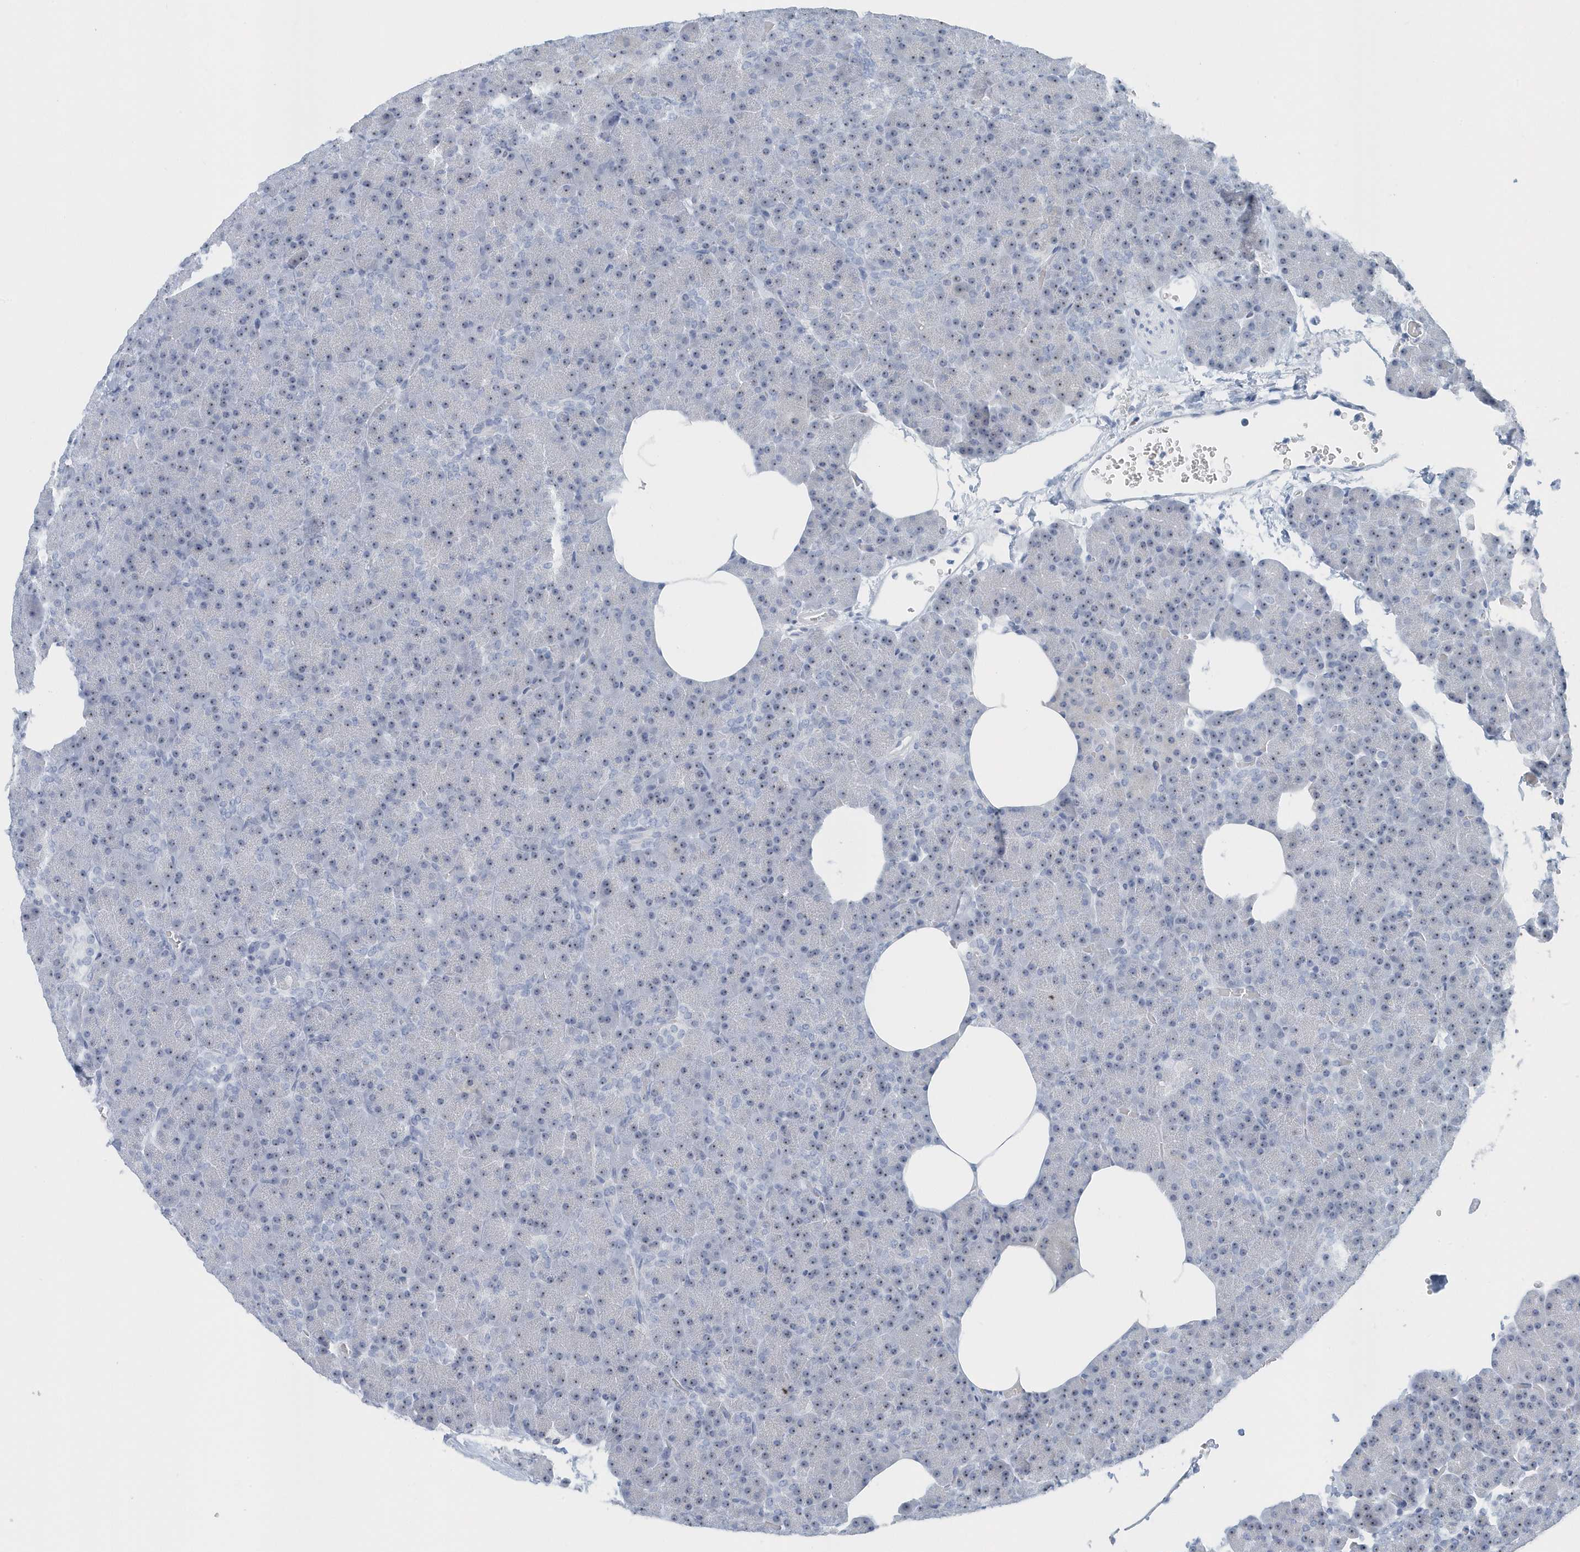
{"staining": {"intensity": "moderate", "quantity": ">75%", "location": "nuclear"}, "tissue": "pancreas", "cell_type": "Exocrine glandular cells", "image_type": "normal", "snomed": [{"axis": "morphology", "description": "Normal tissue, NOS"}, {"axis": "morphology", "description": "Carcinoid, malignant, NOS"}, {"axis": "topography", "description": "Pancreas"}], "caption": "A high-resolution histopathology image shows immunohistochemistry staining of benign pancreas, which shows moderate nuclear positivity in approximately >75% of exocrine glandular cells. The protein is stained brown, and the nuclei are stained in blue (DAB IHC with brightfield microscopy, high magnification).", "gene": "RPF2", "patient": {"sex": "female", "age": 35}}